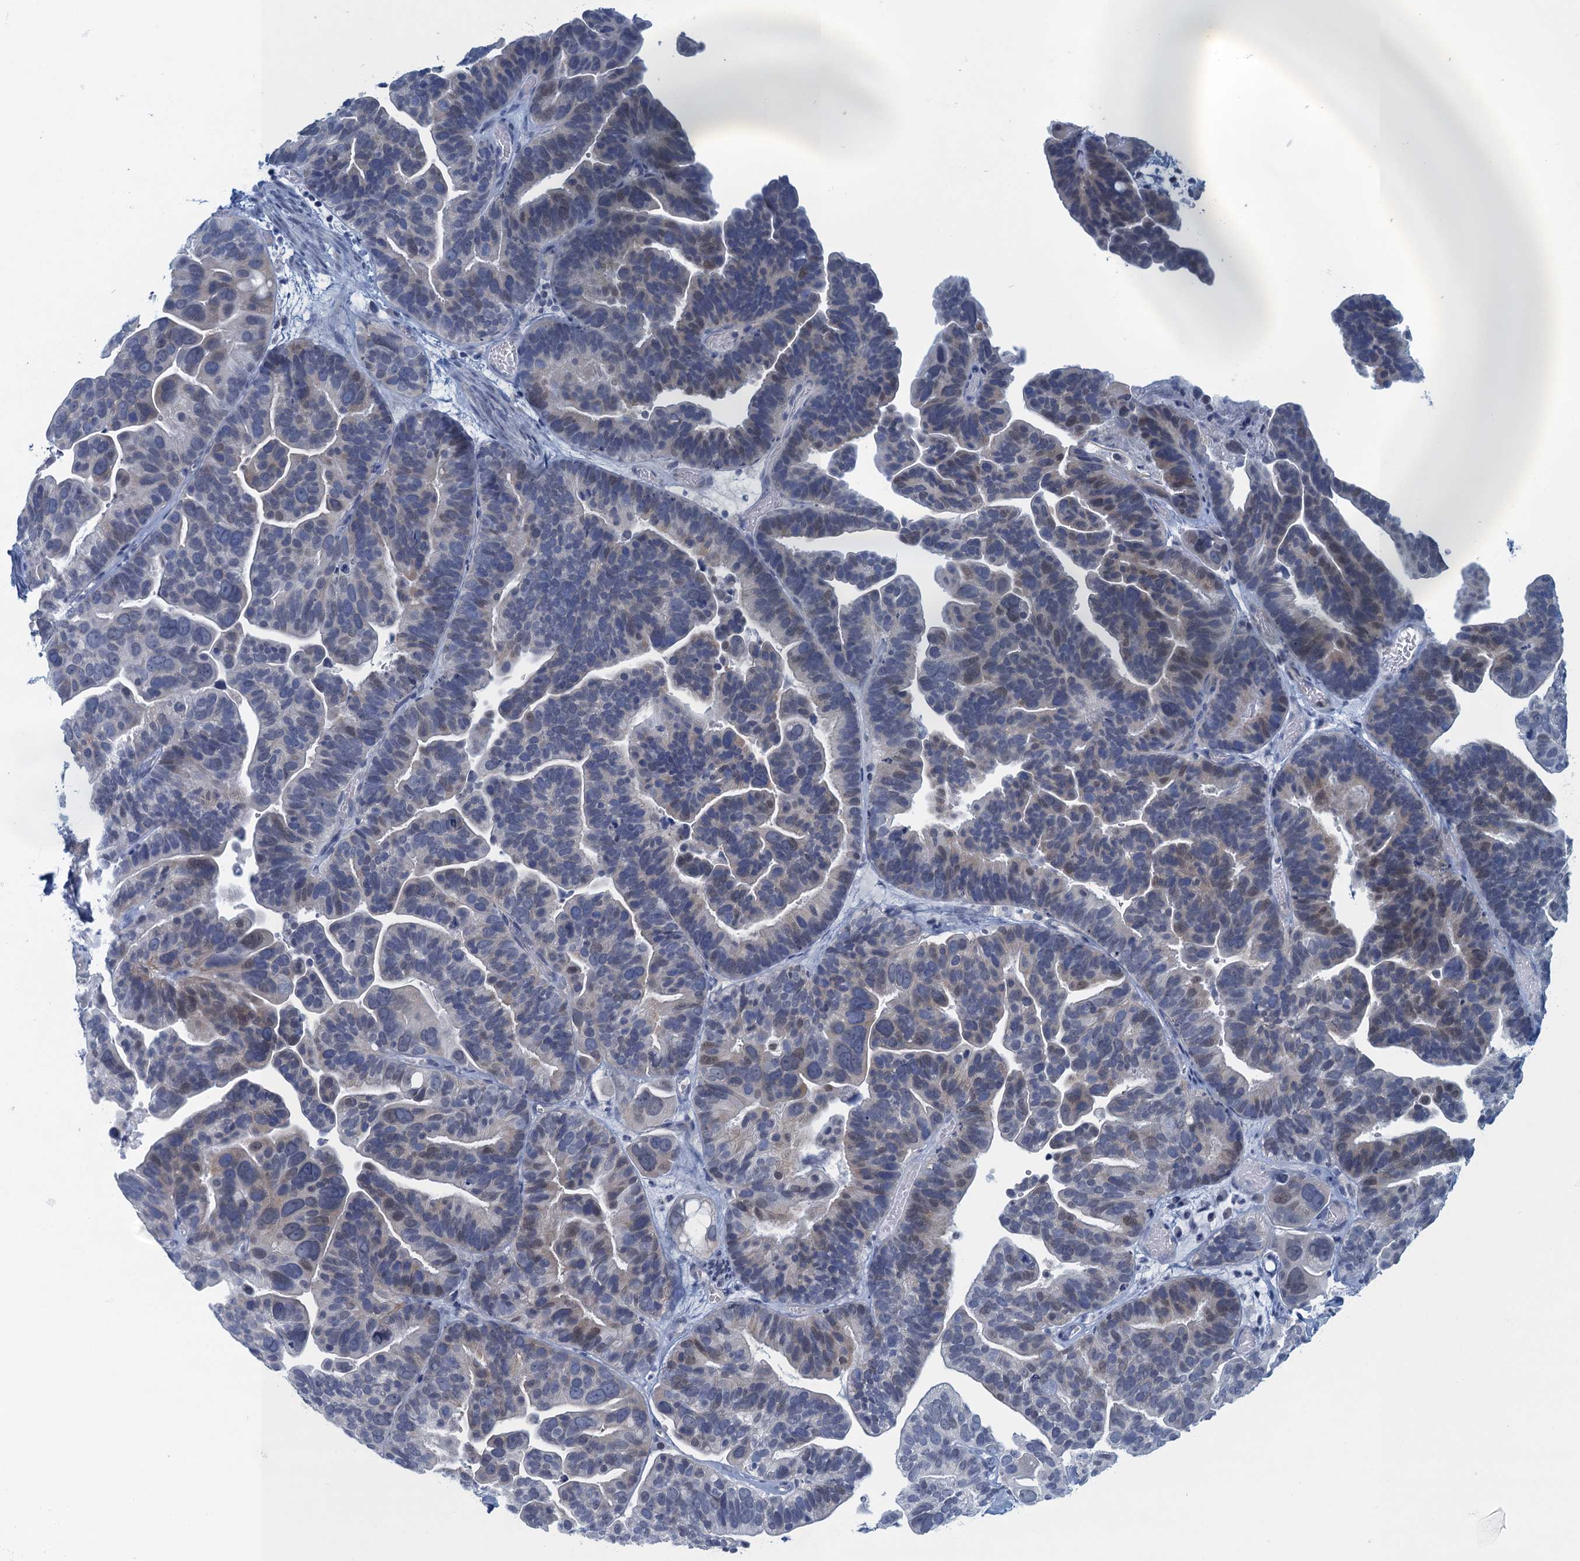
{"staining": {"intensity": "weak", "quantity": "<25%", "location": "nuclear"}, "tissue": "ovarian cancer", "cell_type": "Tumor cells", "image_type": "cancer", "snomed": [{"axis": "morphology", "description": "Cystadenocarcinoma, serous, NOS"}, {"axis": "topography", "description": "Ovary"}], "caption": "High magnification brightfield microscopy of ovarian serous cystadenocarcinoma stained with DAB (3,3'-diaminobenzidine) (brown) and counterstained with hematoxylin (blue): tumor cells show no significant expression. (DAB (3,3'-diaminobenzidine) IHC with hematoxylin counter stain).", "gene": "ENSG00000131152", "patient": {"sex": "female", "age": 56}}